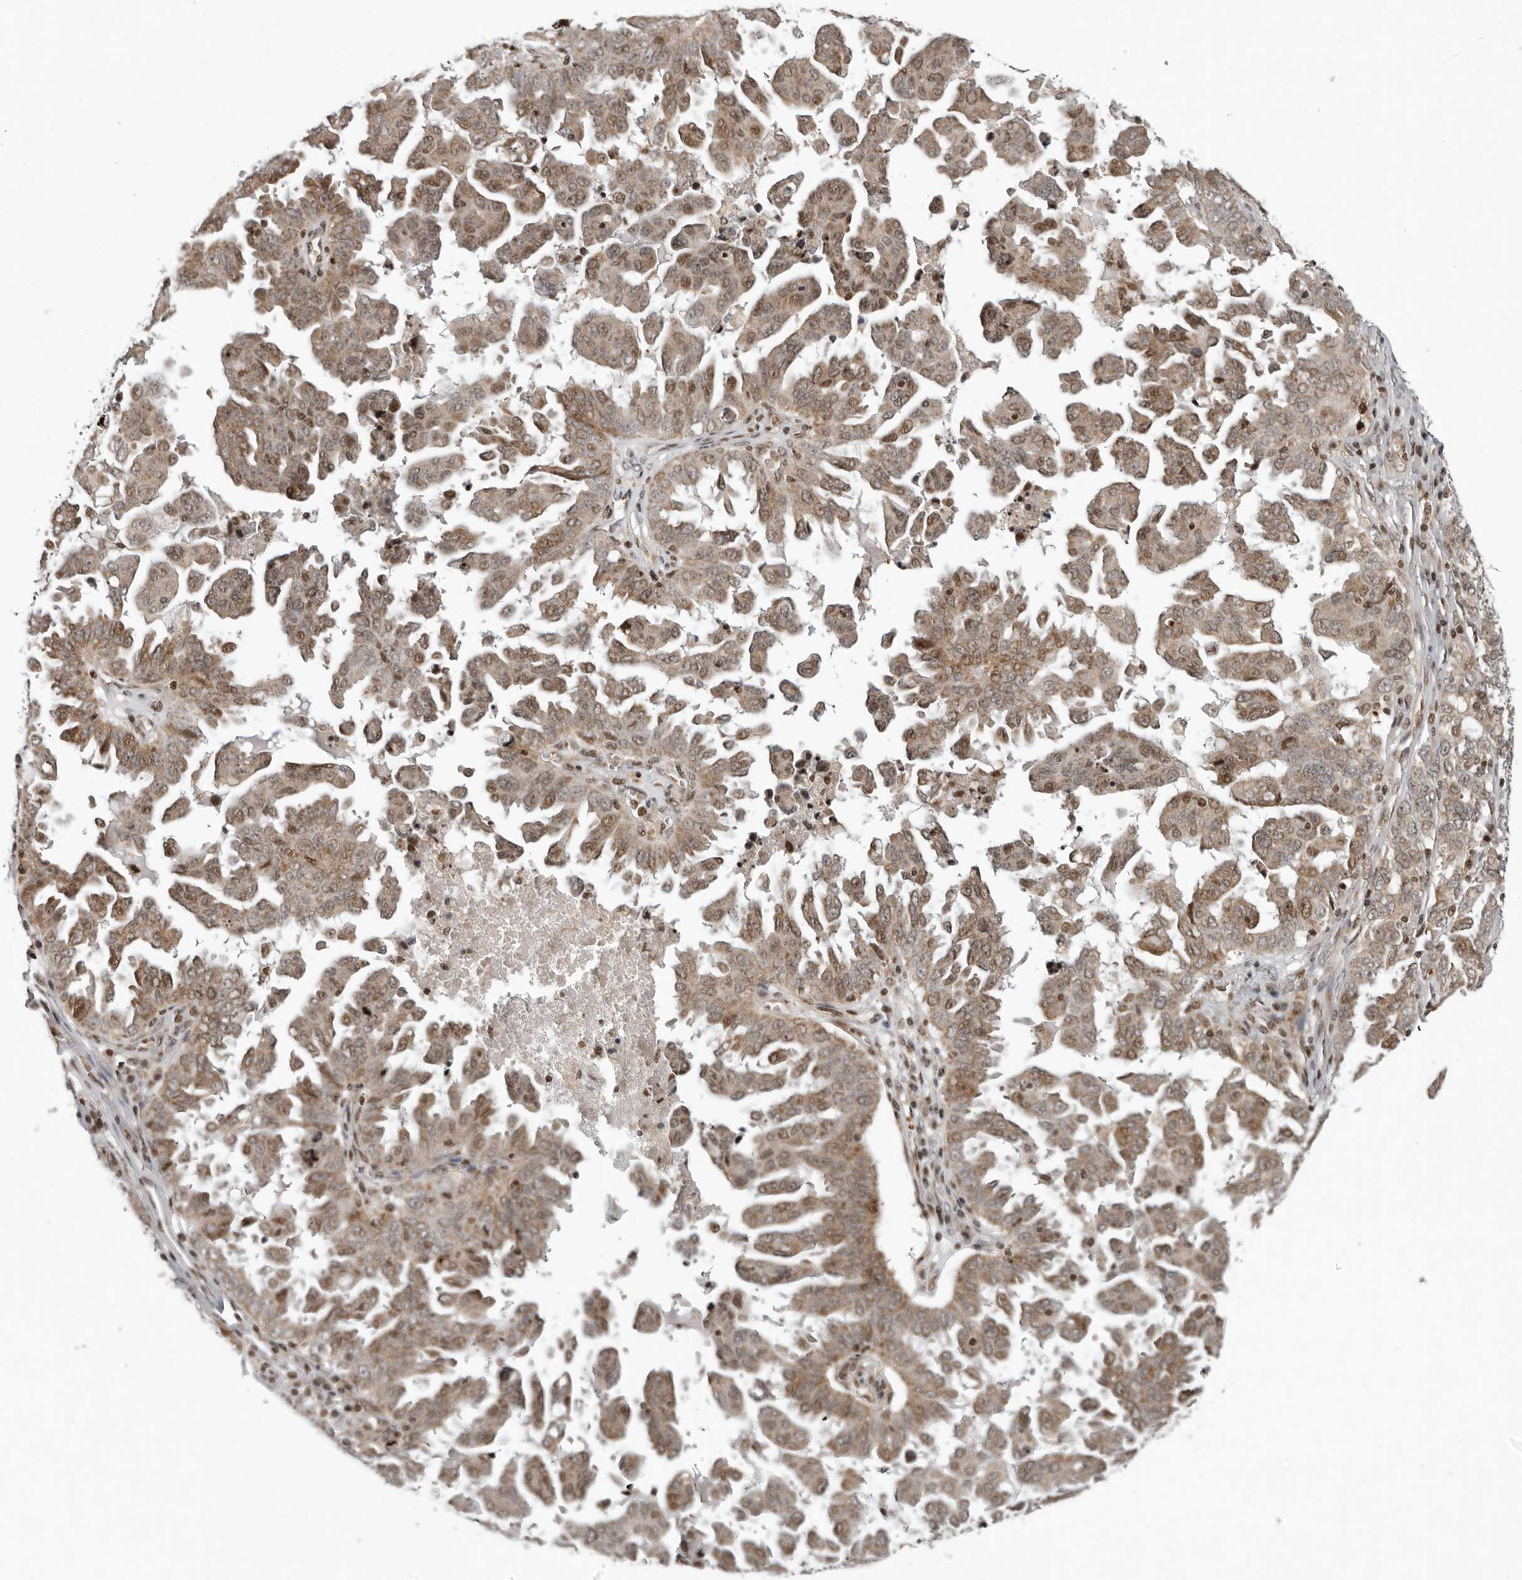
{"staining": {"intensity": "moderate", "quantity": ">75%", "location": "cytoplasmic/membranous,nuclear"}, "tissue": "ovarian cancer", "cell_type": "Tumor cells", "image_type": "cancer", "snomed": [{"axis": "morphology", "description": "Carcinoma, endometroid"}, {"axis": "topography", "description": "Ovary"}], "caption": "Ovarian cancer stained with IHC displays moderate cytoplasmic/membranous and nuclear positivity in about >75% of tumor cells.", "gene": "RABIF", "patient": {"sex": "female", "age": 62}}